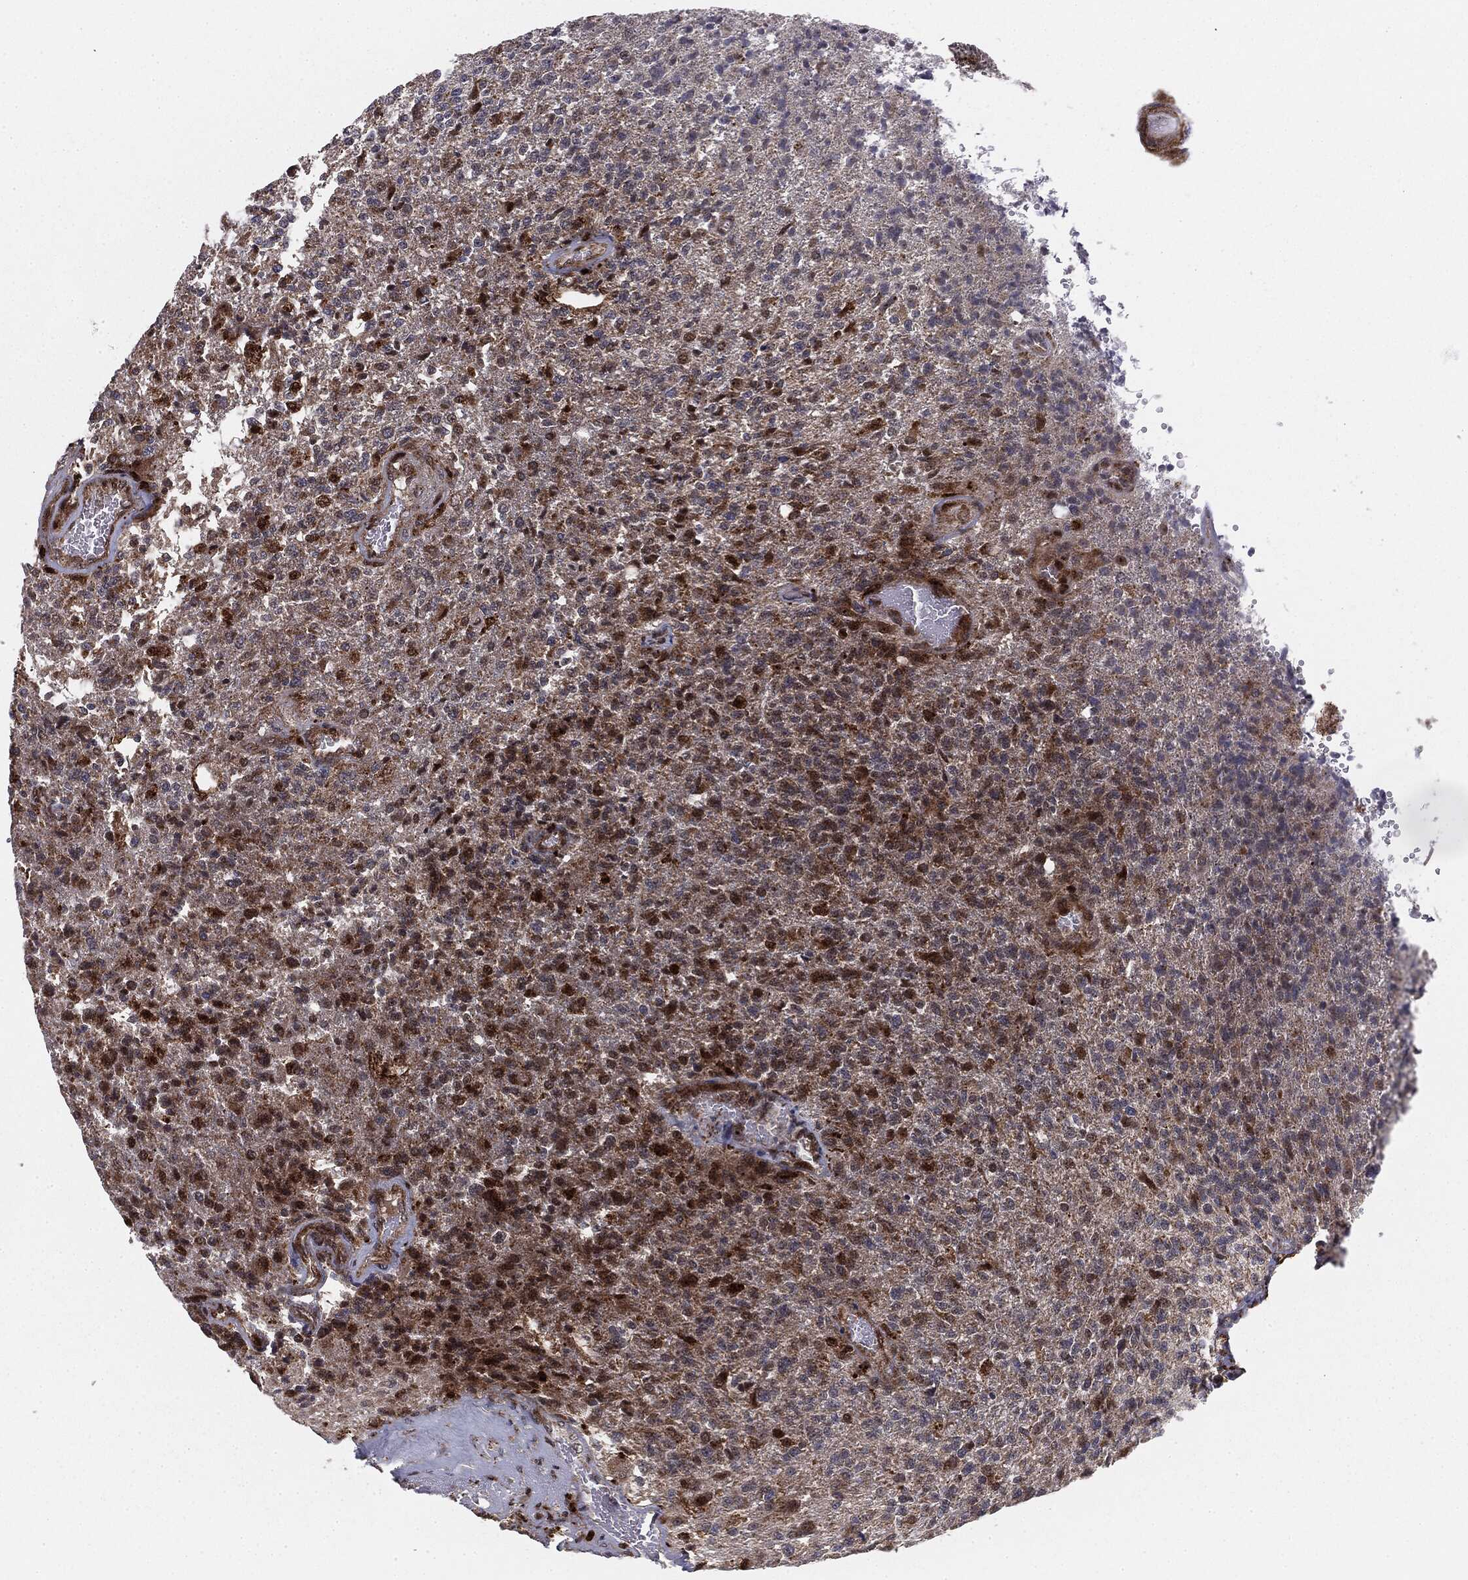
{"staining": {"intensity": "moderate", "quantity": "25%-75%", "location": "cytoplasmic/membranous"}, "tissue": "glioma", "cell_type": "Tumor cells", "image_type": "cancer", "snomed": [{"axis": "morphology", "description": "Glioma, malignant, High grade"}, {"axis": "topography", "description": "Brain"}], "caption": "Malignant glioma (high-grade) was stained to show a protein in brown. There is medium levels of moderate cytoplasmic/membranous staining in about 25%-75% of tumor cells.", "gene": "PTEN", "patient": {"sex": "male", "age": 56}}